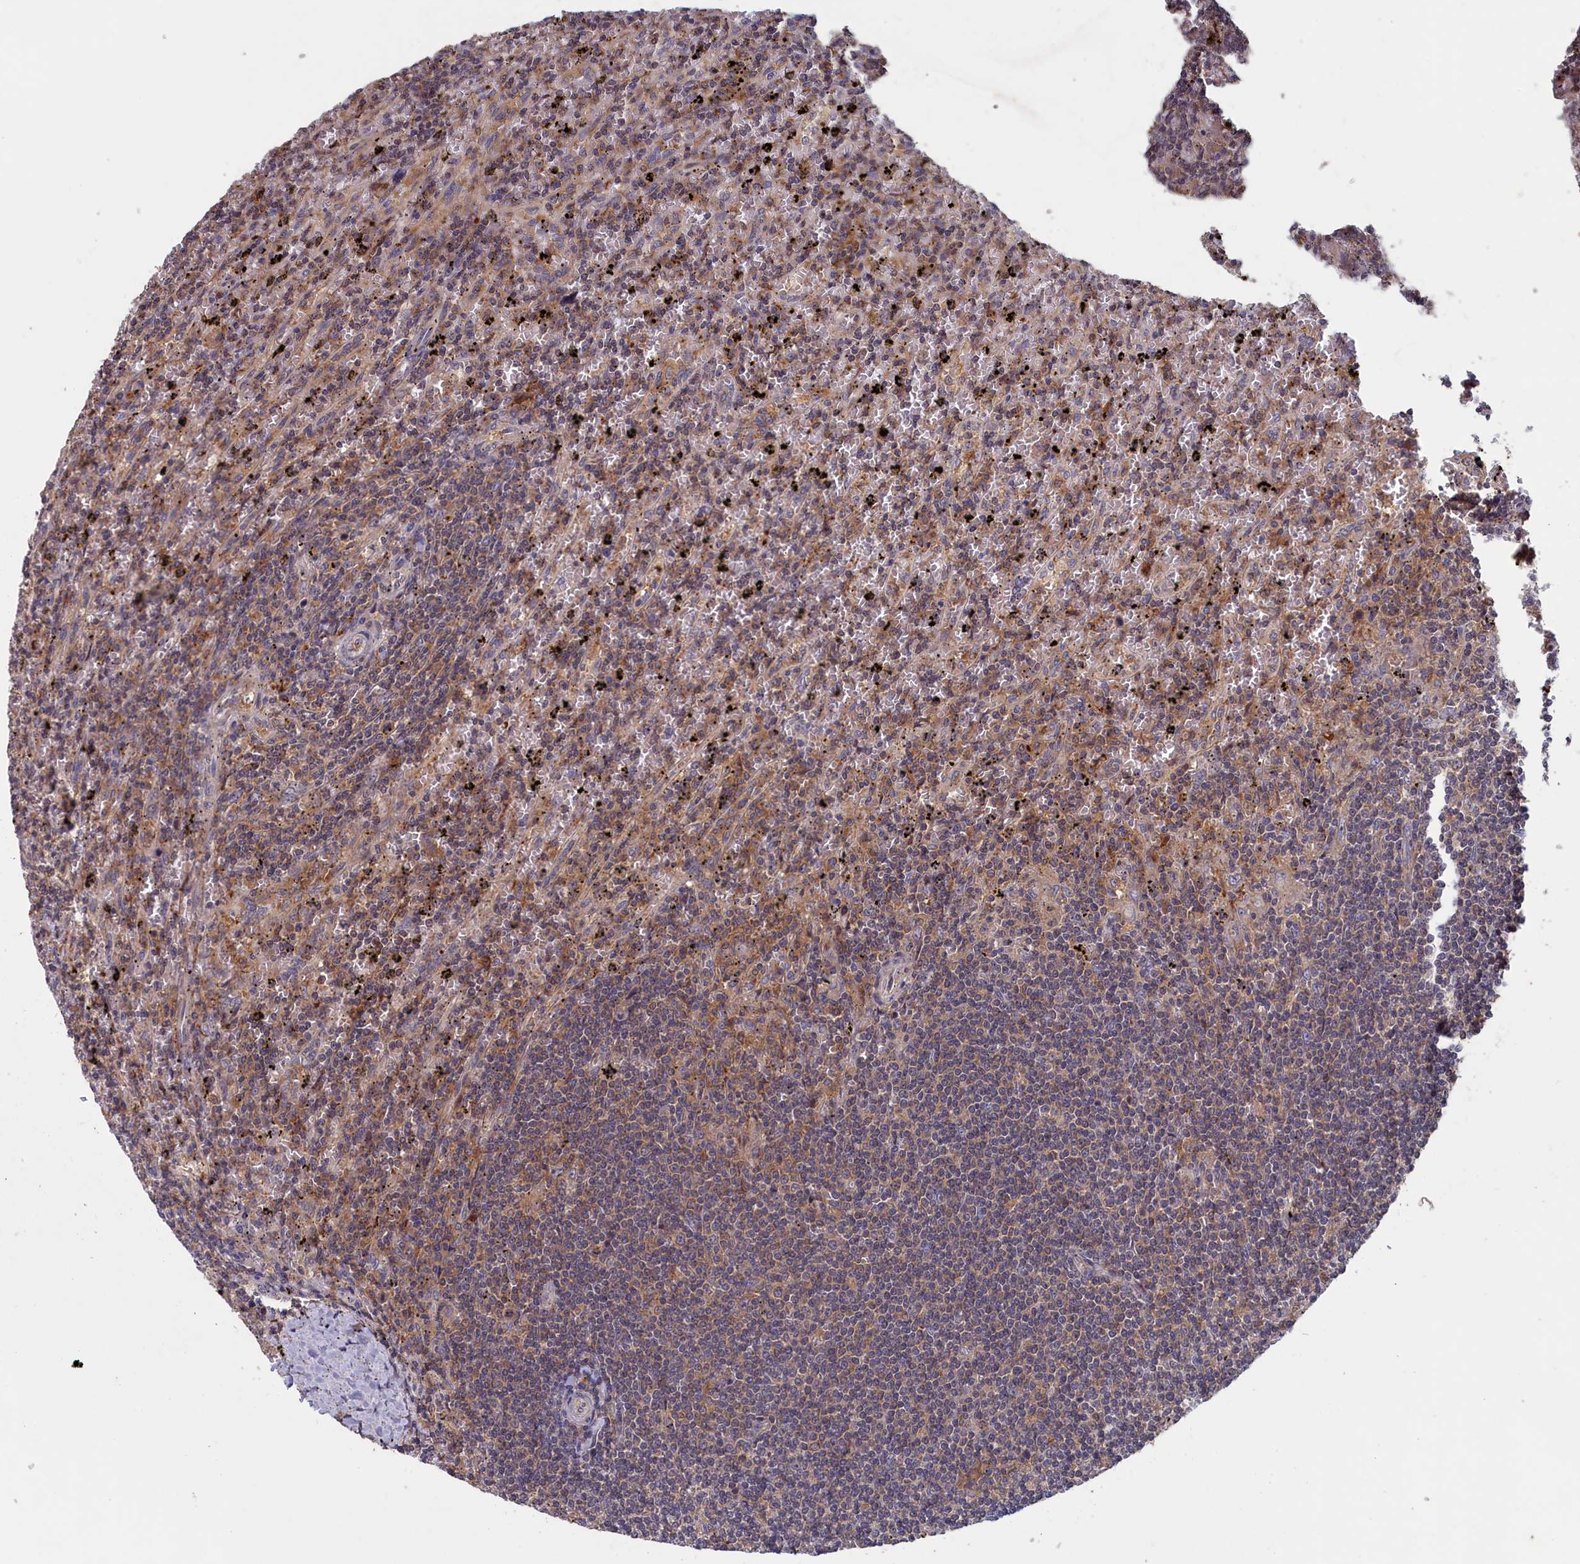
{"staining": {"intensity": "weak", "quantity": "<25%", "location": "cytoplasmic/membranous"}, "tissue": "lymphoma", "cell_type": "Tumor cells", "image_type": "cancer", "snomed": [{"axis": "morphology", "description": "Malignant lymphoma, non-Hodgkin's type, Low grade"}, {"axis": "topography", "description": "Spleen"}], "caption": "Immunohistochemical staining of lymphoma exhibits no significant staining in tumor cells. (Stains: DAB (3,3'-diaminobenzidine) immunohistochemistry (IHC) with hematoxylin counter stain, Microscopy: brightfield microscopy at high magnification).", "gene": "CACTIN", "patient": {"sex": "male", "age": 76}}